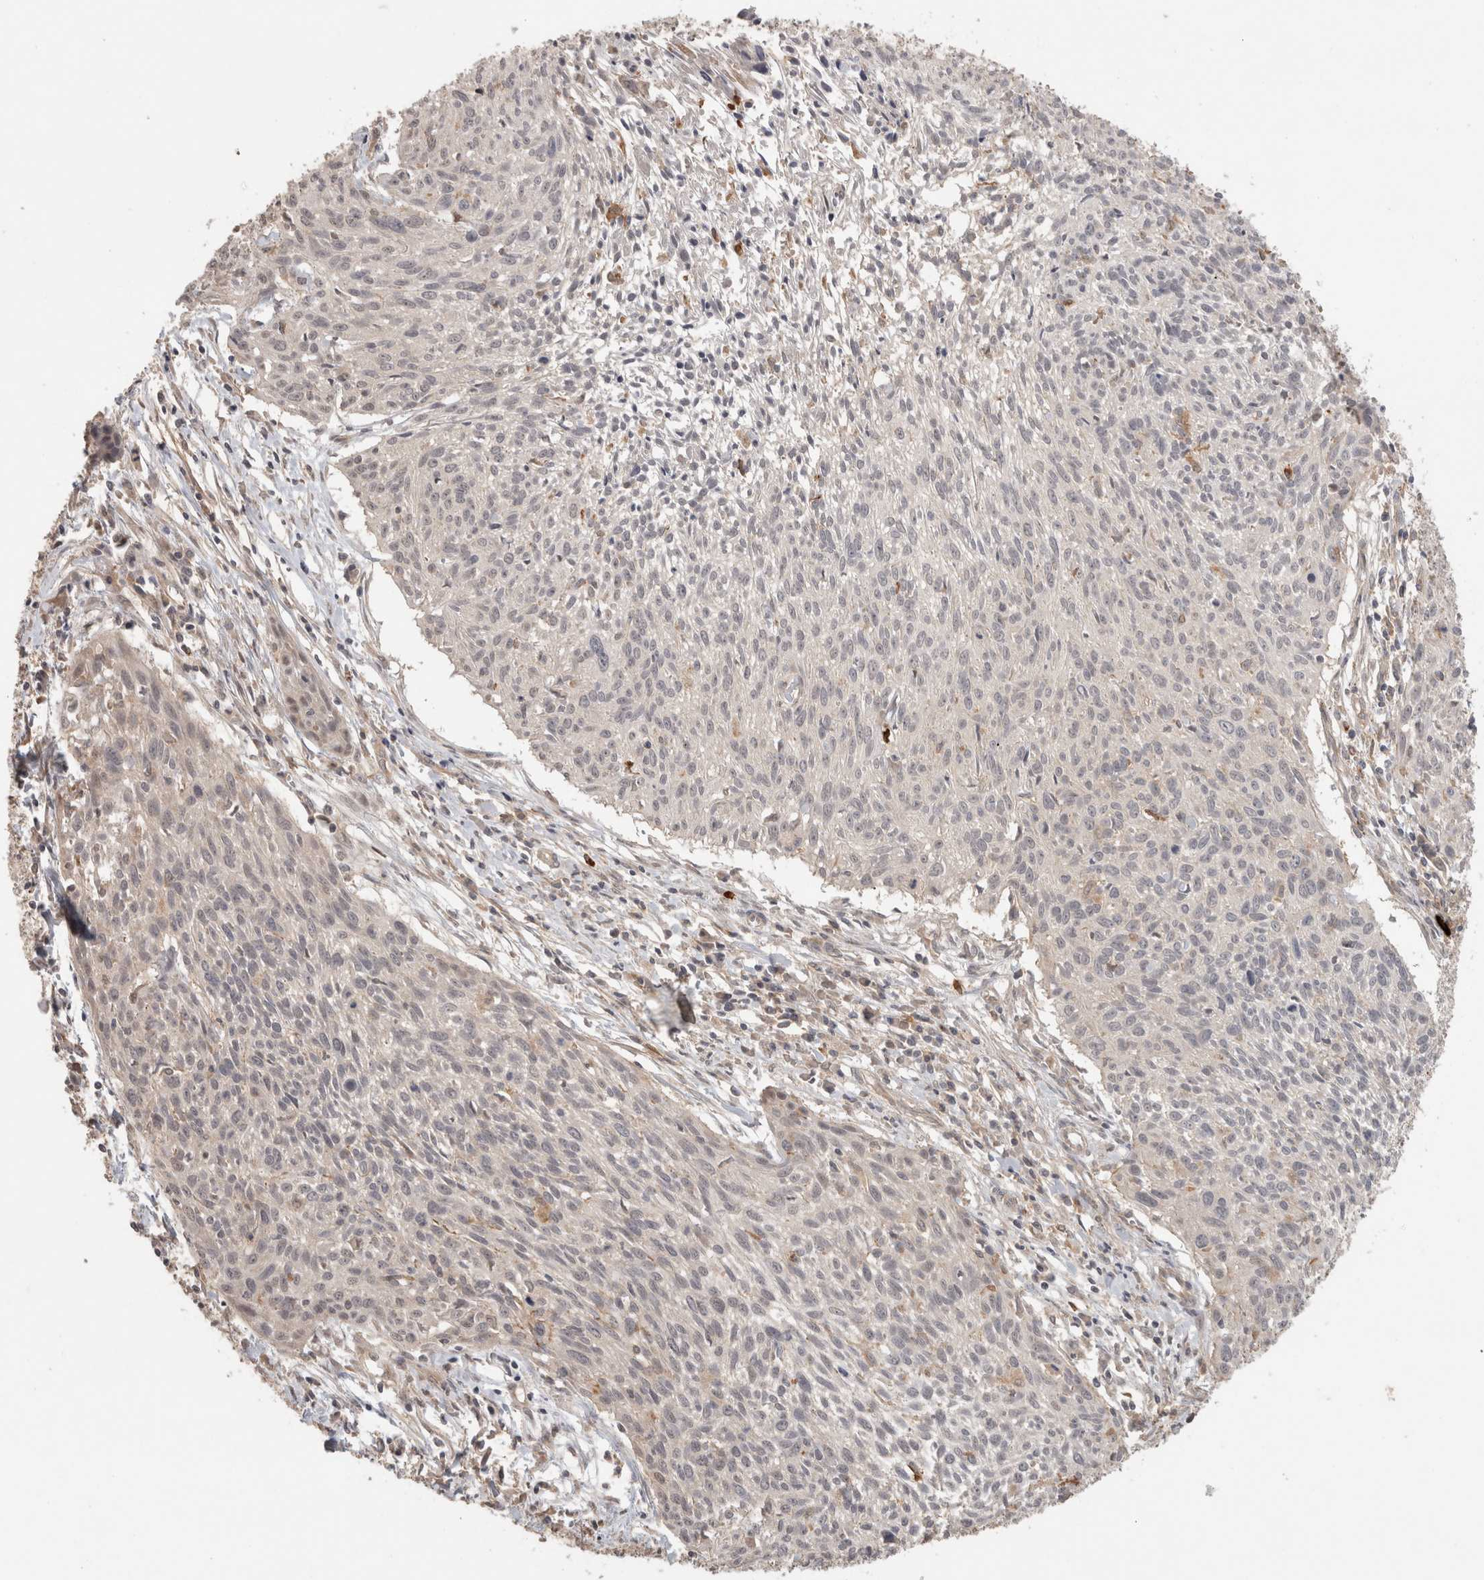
{"staining": {"intensity": "negative", "quantity": "none", "location": "none"}, "tissue": "cervical cancer", "cell_type": "Tumor cells", "image_type": "cancer", "snomed": [{"axis": "morphology", "description": "Squamous cell carcinoma, NOS"}, {"axis": "topography", "description": "Cervix"}], "caption": "The micrograph exhibits no significant staining in tumor cells of cervical cancer.", "gene": "HSPG2", "patient": {"sex": "female", "age": 51}}